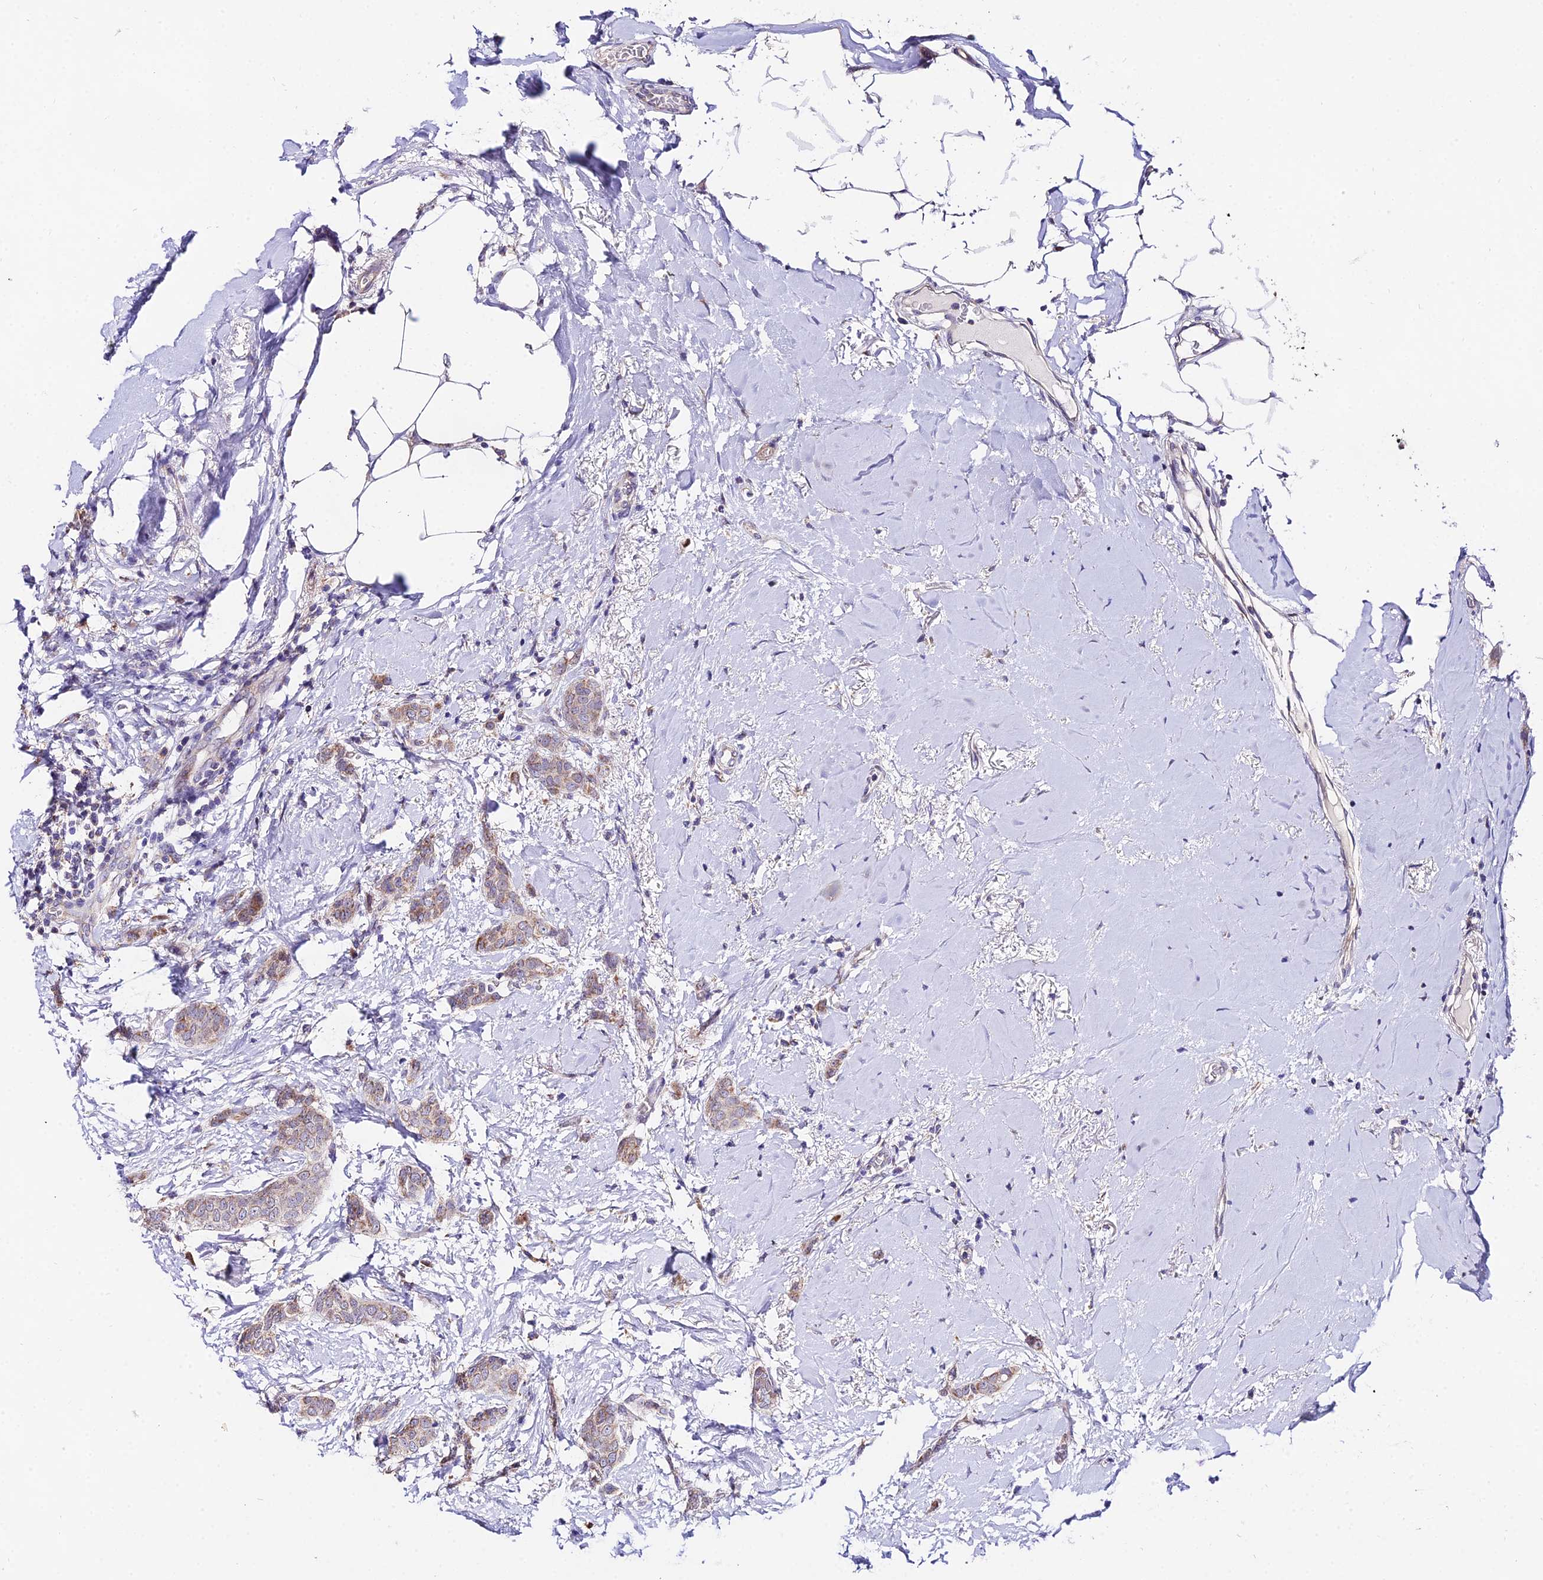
{"staining": {"intensity": "weak", "quantity": ">75%", "location": "cytoplasmic/membranous"}, "tissue": "breast cancer", "cell_type": "Tumor cells", "image_type": "cancer", "snomed": [{"axis": "morphology", "description": "Duct carcinoma"}, {"axis": "topography", "description": "Breast"}], "caption": "The immunohistochemical stain highlights weak cytoplasmic/membranous expression in tumor cells of breast cancer (intraductal carcinoma) tissue.", "gene": "ATP5PB", "patient": {"sex": "female", "age": 72}}